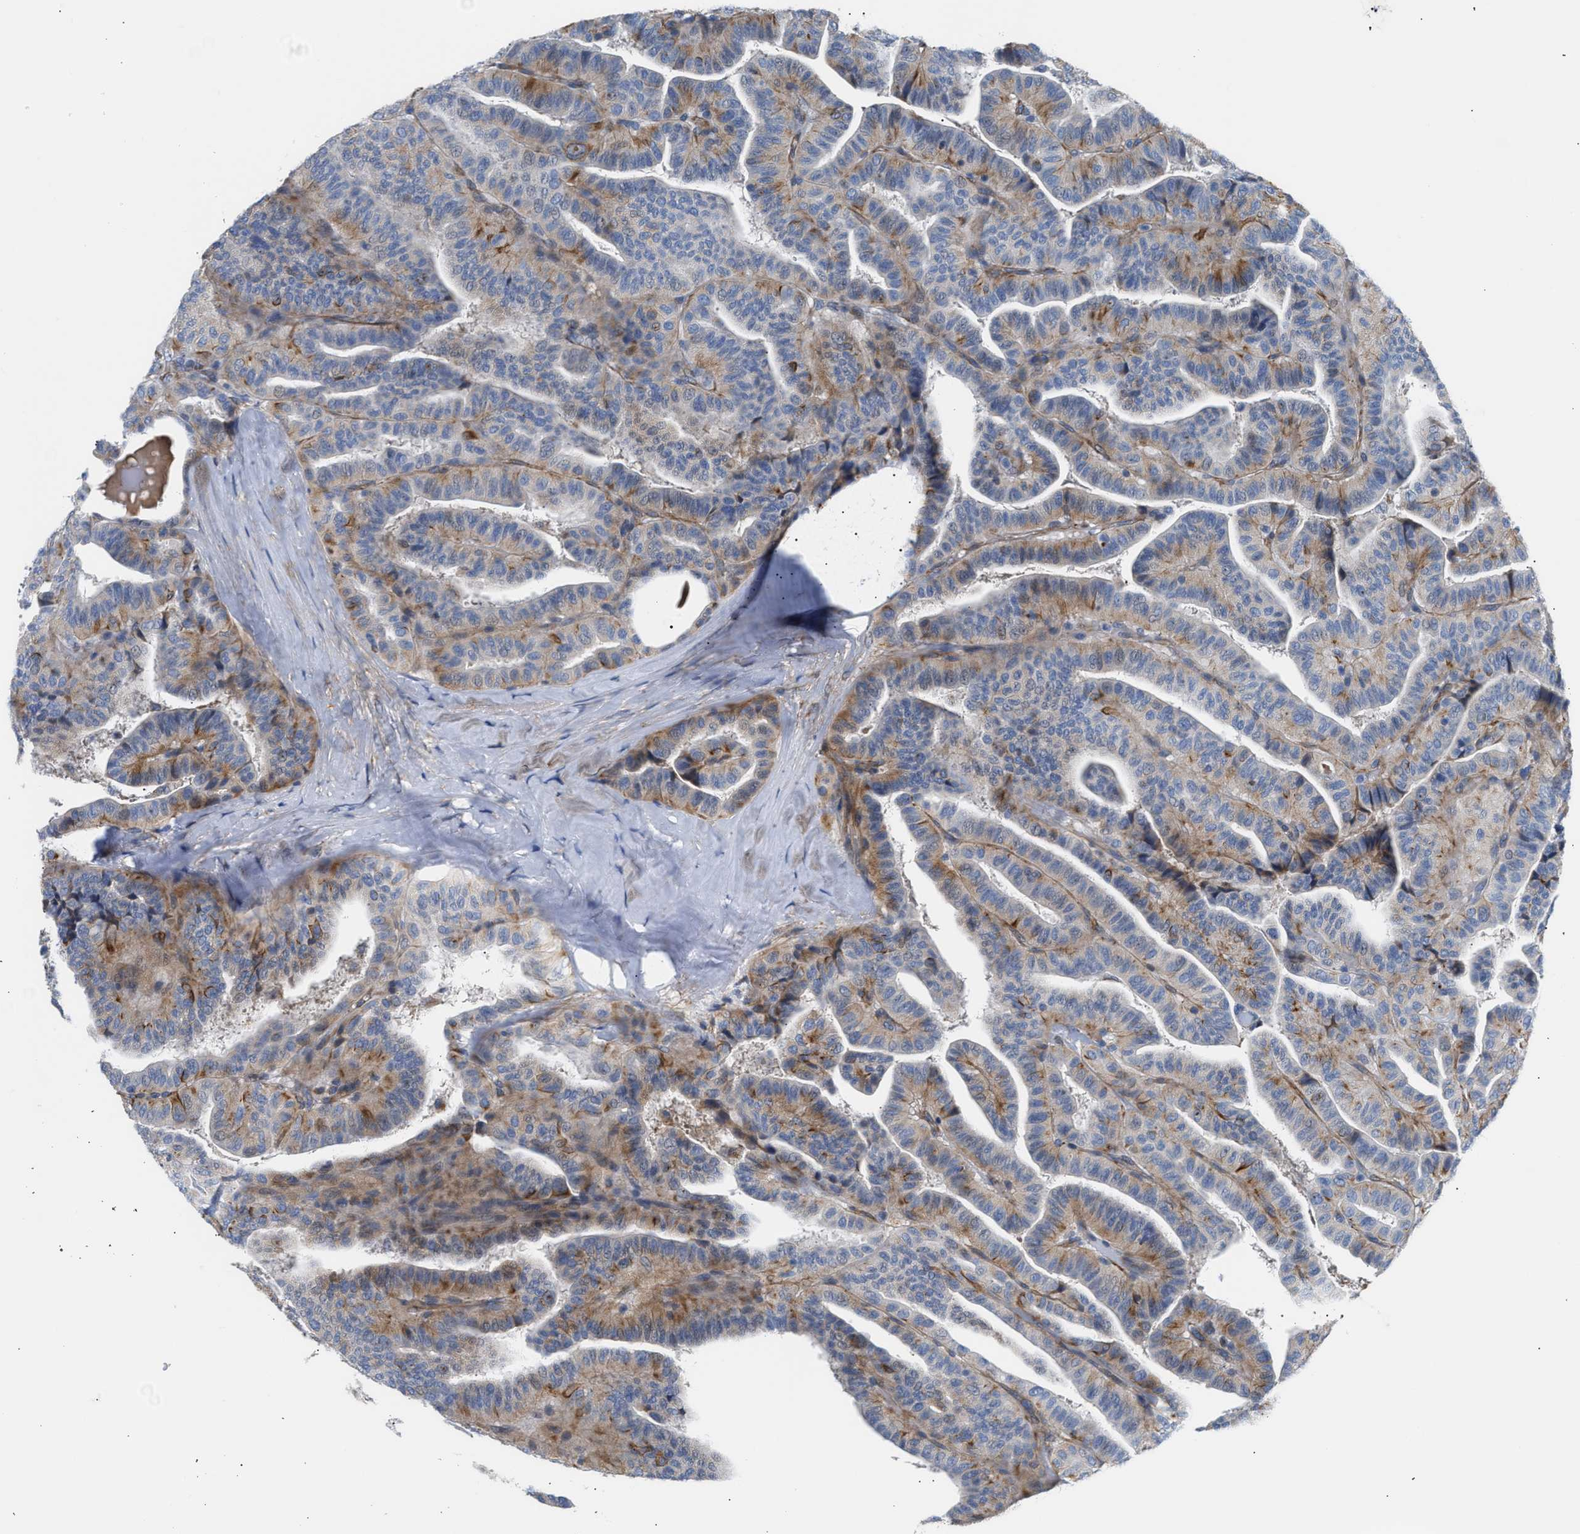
{"staining": {"intensity": "moderate", "quantity": "25%-75%", "location": "cytoplasmic/membranous"}, "tissue": "thyroid cancer", "cell_type": "Tumor cells", "image_type": "cancer", "snomed": [{"axis": "morphology", "description": "Papillary adenocarcinoma, NOS"}, {"axis": "topography", "description": "Thyroid gland"}], "caption": "Approximately 25%-75% of tumor cells in papillary adenocarcinoma (thyroid) exhibit moderate cytoplasmic/membranous protein positivity as visualized by brown immunohistochemical staining.", "gene": "TFPI", "patient": {"sex": "male", "age": 77}}